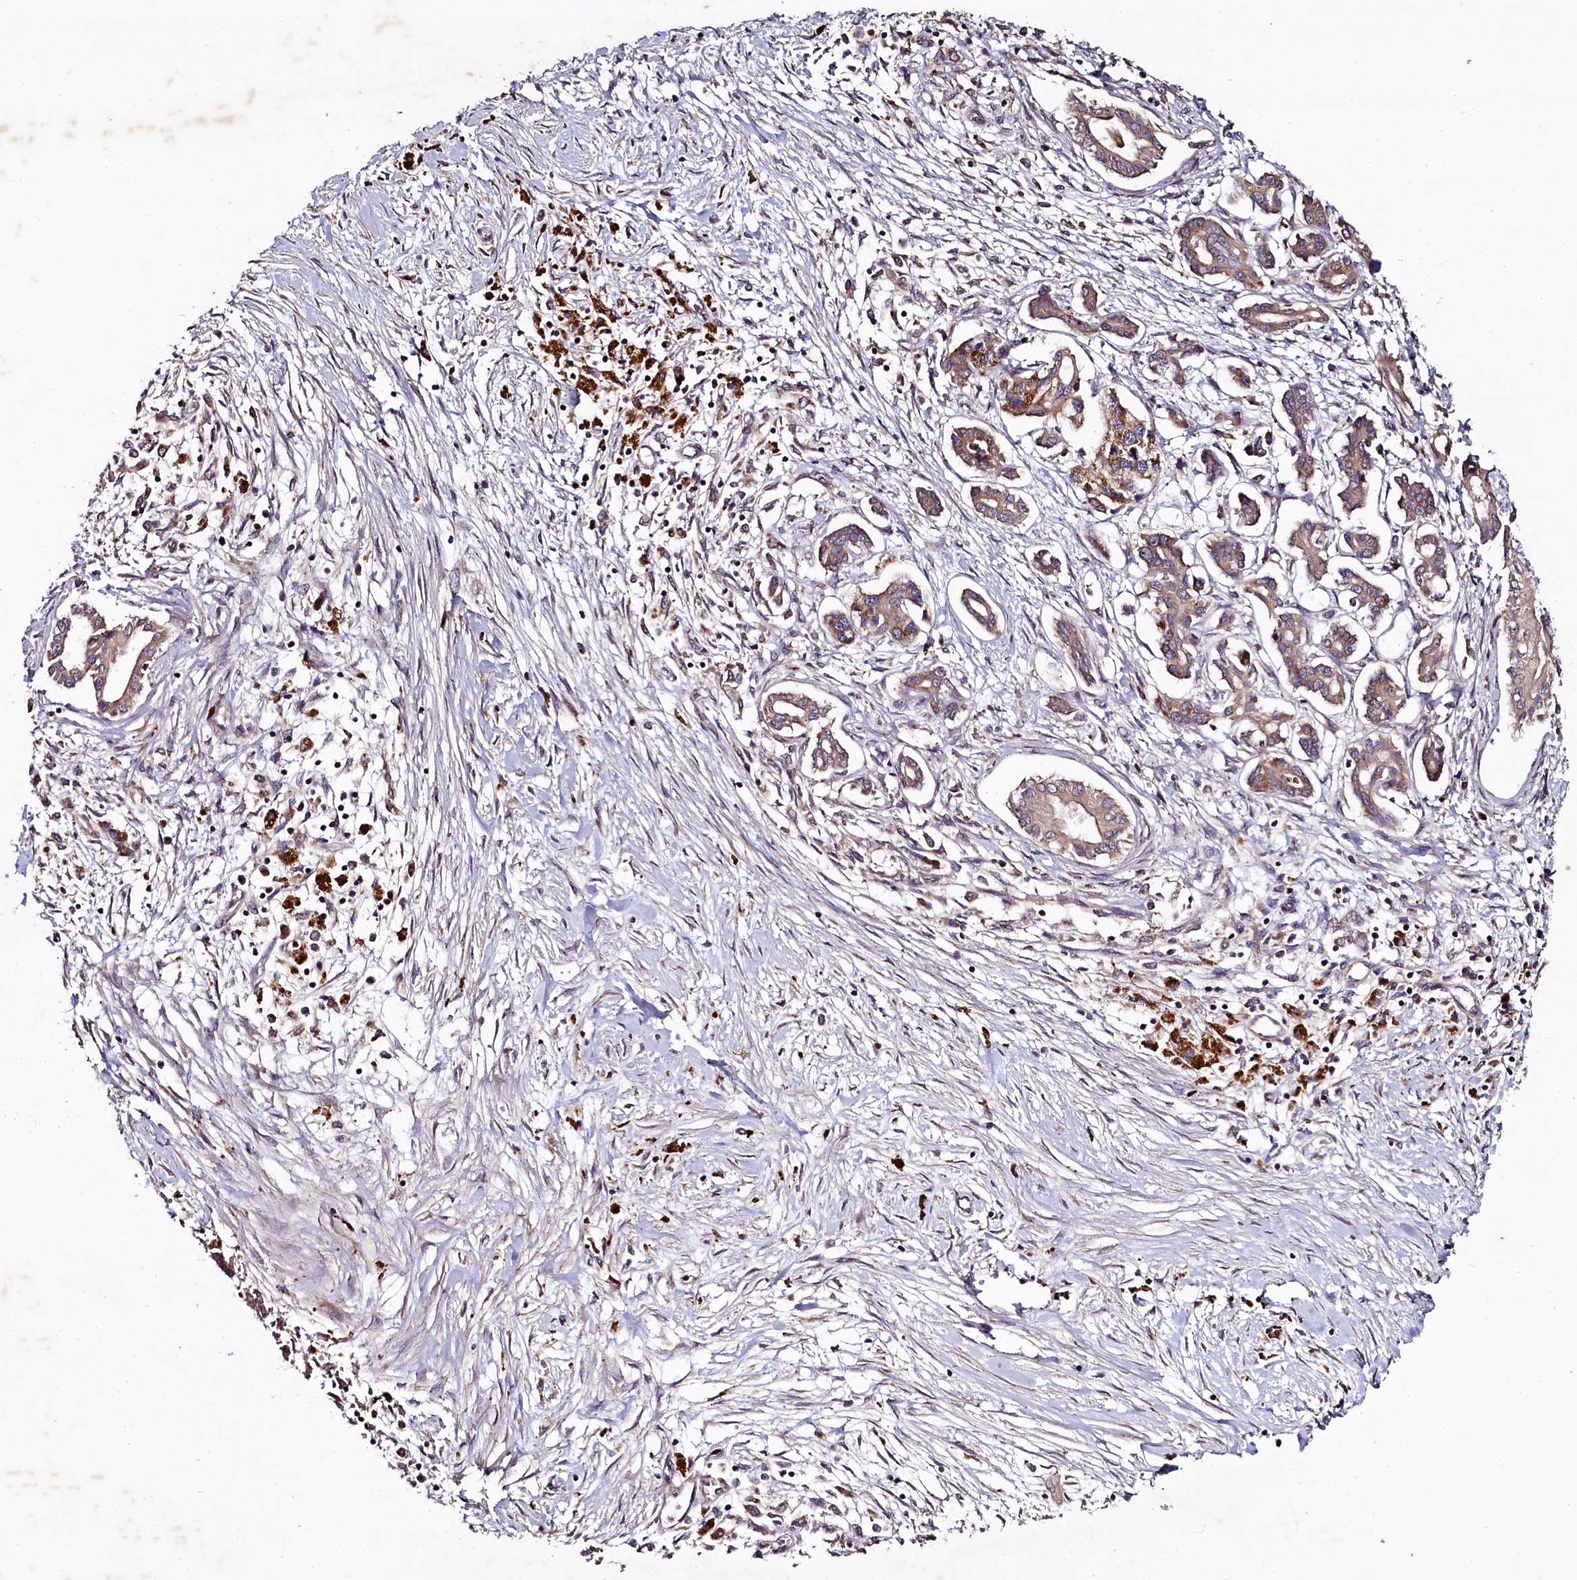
{"staining": {"intensity": "moderate", "quantity": ">75%", "location": "cytoplasmic/membranous"}, "tissue": "pancreatic cancer", "cell_type": "Tumor cells", "image_type": "cancer", "snomed": [{"axis": "morphology", "description": "Adenocarcinoma, NOS"}, {"axis": "topography", "description": "Pancreas"}], "caption": "A brown stain labels moderate cytoplasmic/membranous staining of a protein in pancreatic adenocarcinoma tumor cells. The staining is performed using DAB brown chromogen to label protein expression. The nuclei are counter-stained blue using hematoxylin.", "gene": "SEC24C", "patient": {"sex": "female", "age": 50}}